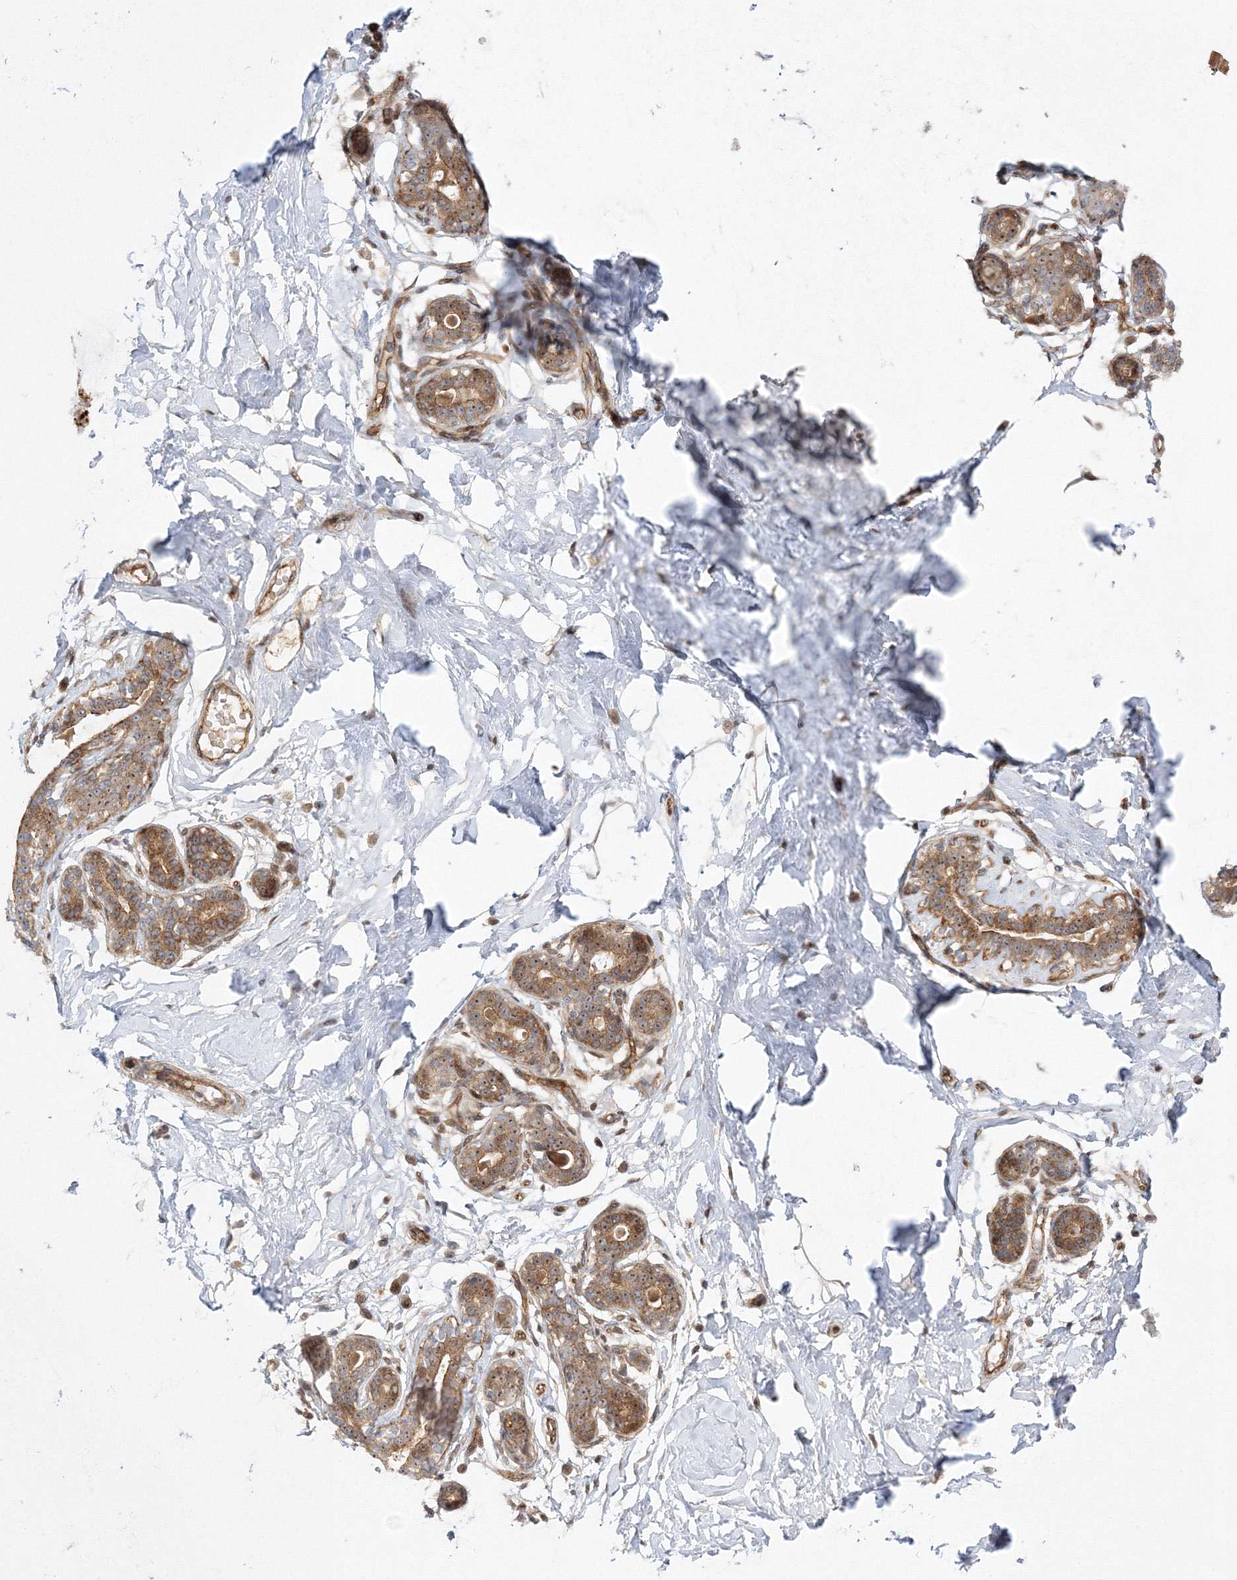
{"staining": {"intensity": "moderate", "quantity": ">75%", "location": "cytoplasmic/membranous"}, "tissue": "breast", "cell_type": "Adipocytes", "image_type": "normal", "snomed": [{"axis": "morphology", "description": "Normal tissue, NOS"}, {"axis": "morphology", "description": "Adenoma, NOS"}, {"axis": "topography", "description": "Breast"}], "caption": "Immunohistochemical staining of benign breast displays >75% levels of moderate cytoplasmic/membranous protein expression in about >75% of adipocytes.", "gene": "NPM3", "patient": {"sex": "female", "age": 23}}